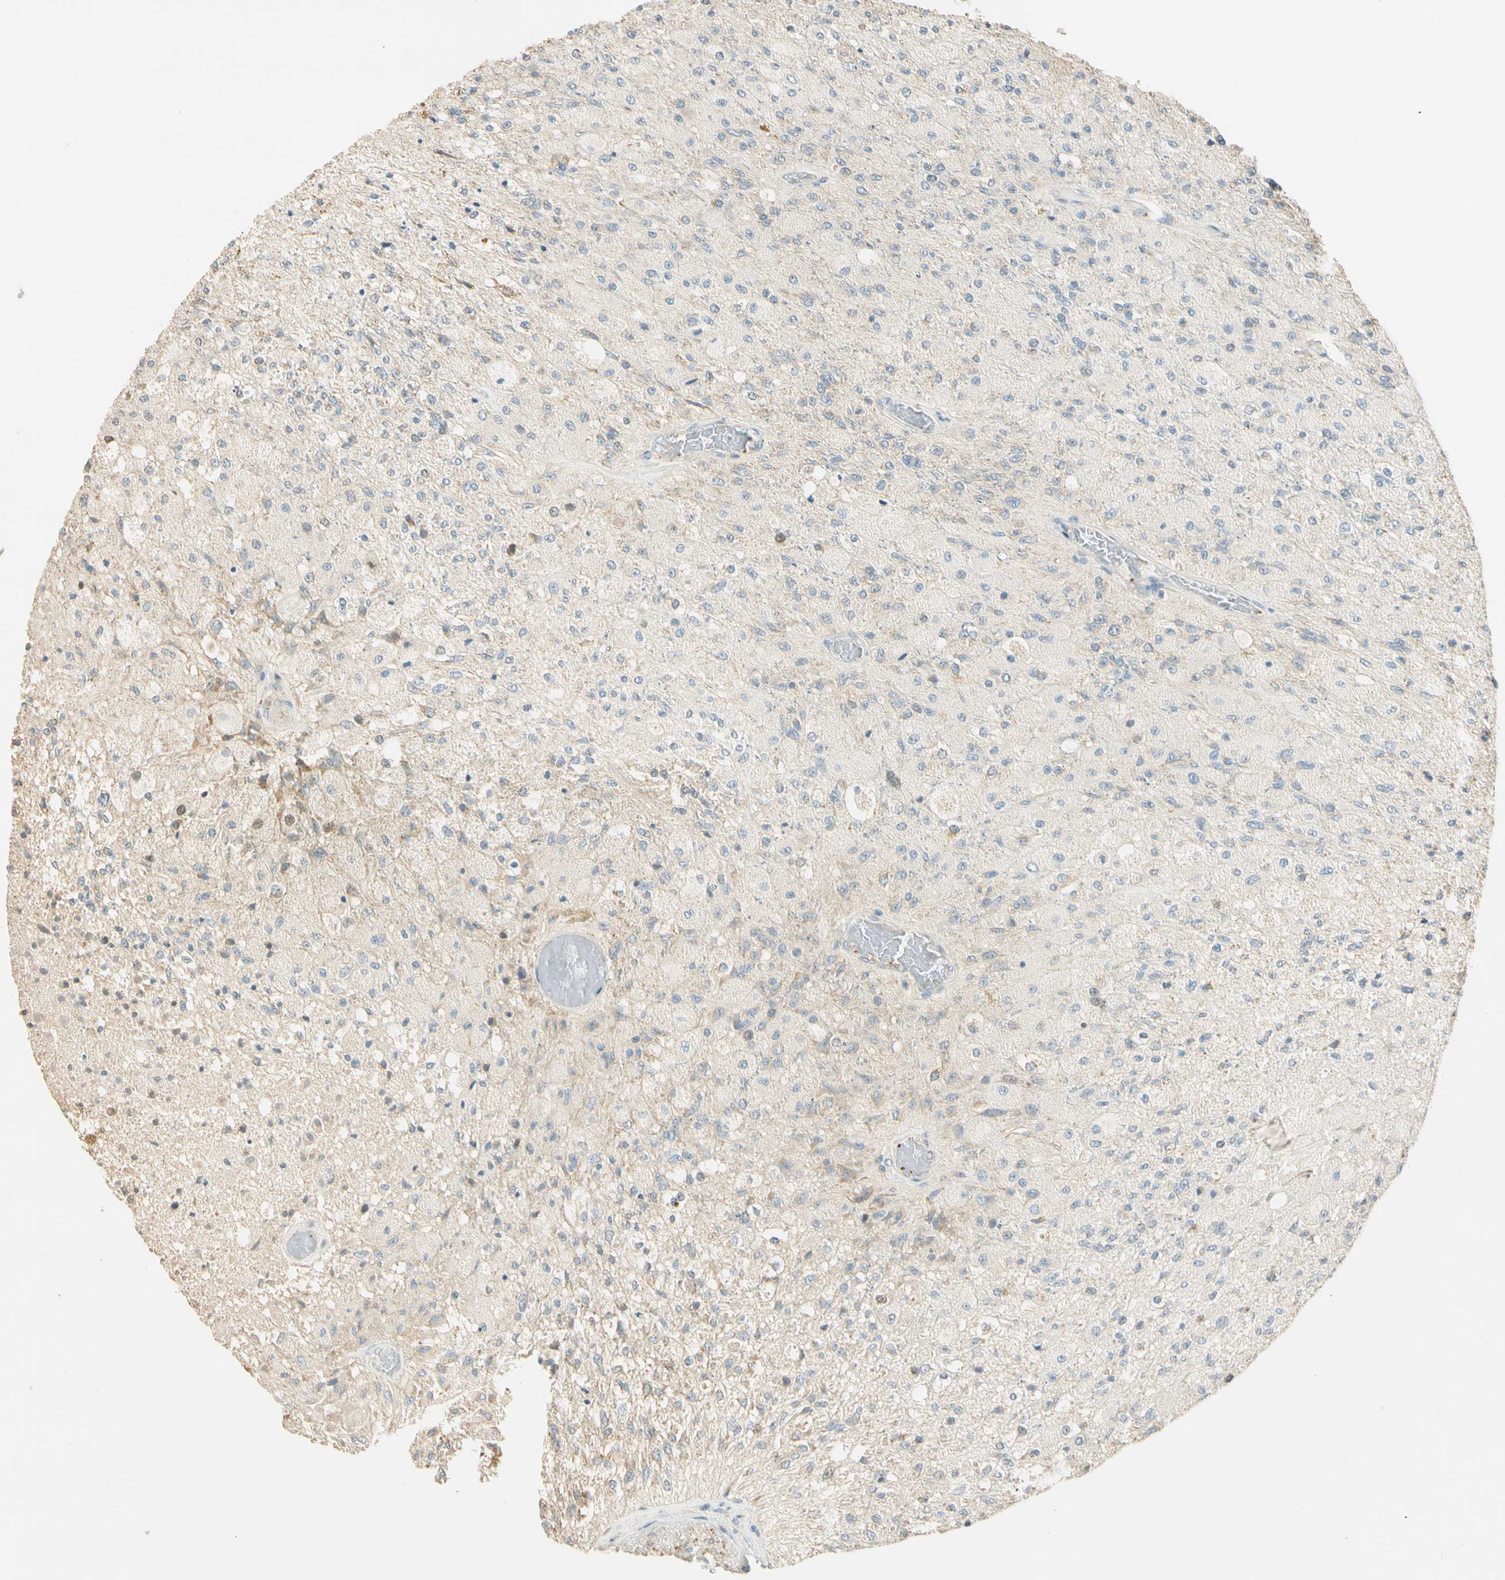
{"staining": {"intensity": "weak", "quantity": "<25%", "location": "cytoplasmic/membranous"}, "tissue": "glioma", "cell_type": "Tumor cells", "image_type": "cancer", "snomed": [{"axis": "morphology", "description": "Normal tissue, NOS"}, {"axis": "morphology", "description": "Glioma, malignant, High grade"}, {"axis": "topography", "description": "Cerebral cortex"}], "caption": "This is an immunohistochemistry micrograph of malignant glioma (high-grade). There is no expression in tumor cells.", "gene": "RAD18", "patient": {"sex": "male", "age": 77}}